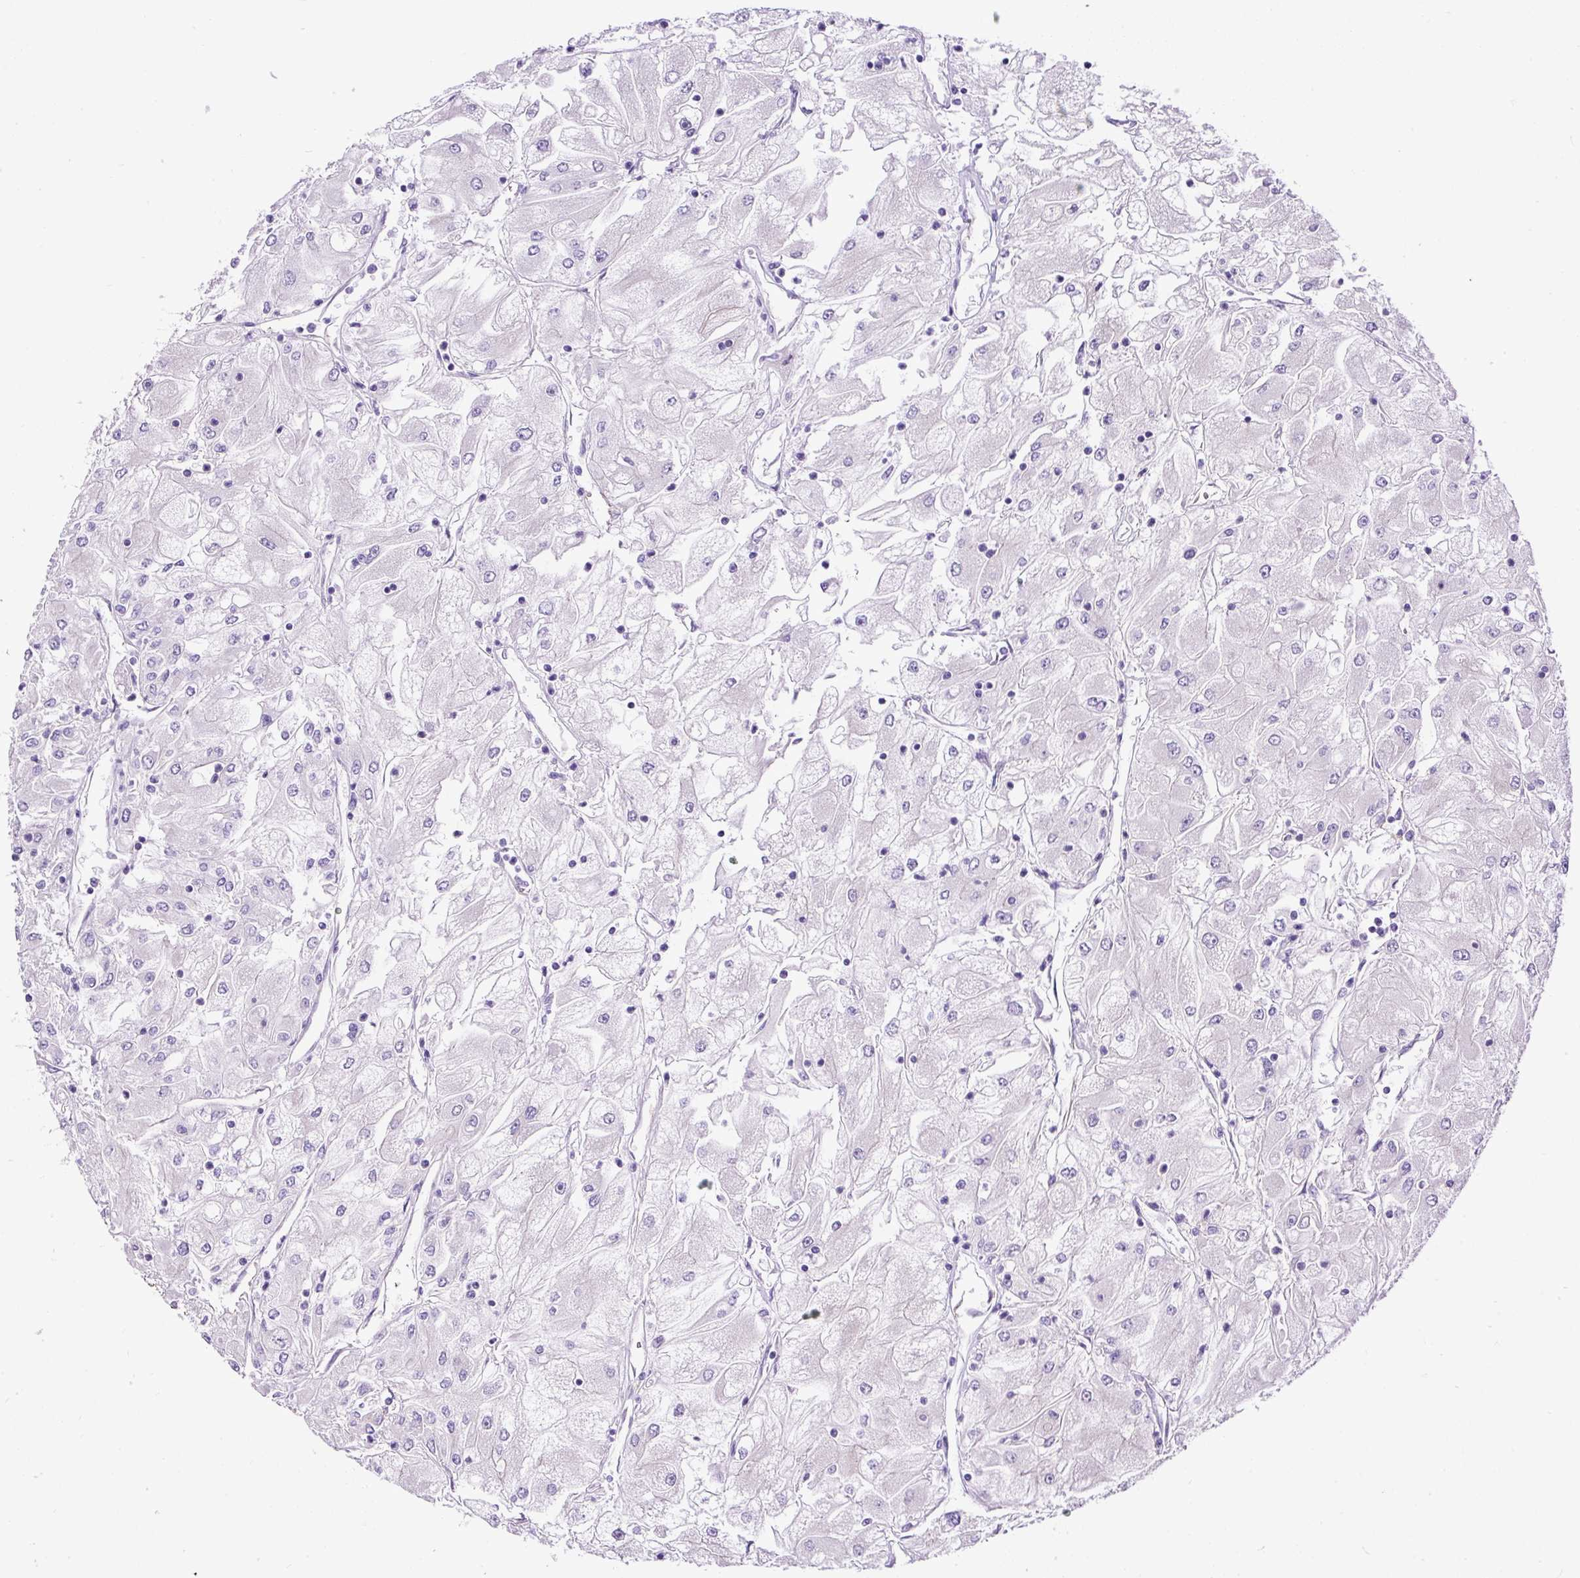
{"staining": {"intensity": "negative", "quantity": "none", "location": "none"}, "tissue": "renal cancer", "cell_type": "Tumor cells", "image_type": "cancer", "snomed": [{"axis": "morphology", "description": "Adenocarcinoma, NOS"}, {"axis": "topography", "description": "Kidney"}], "caption": "A photomicrograph of renal cancer stained for a protein exhibits no brown staining in tumor cells.", "gene": "MAGEB16", "patient": {"sex": "male", "age": 80}}